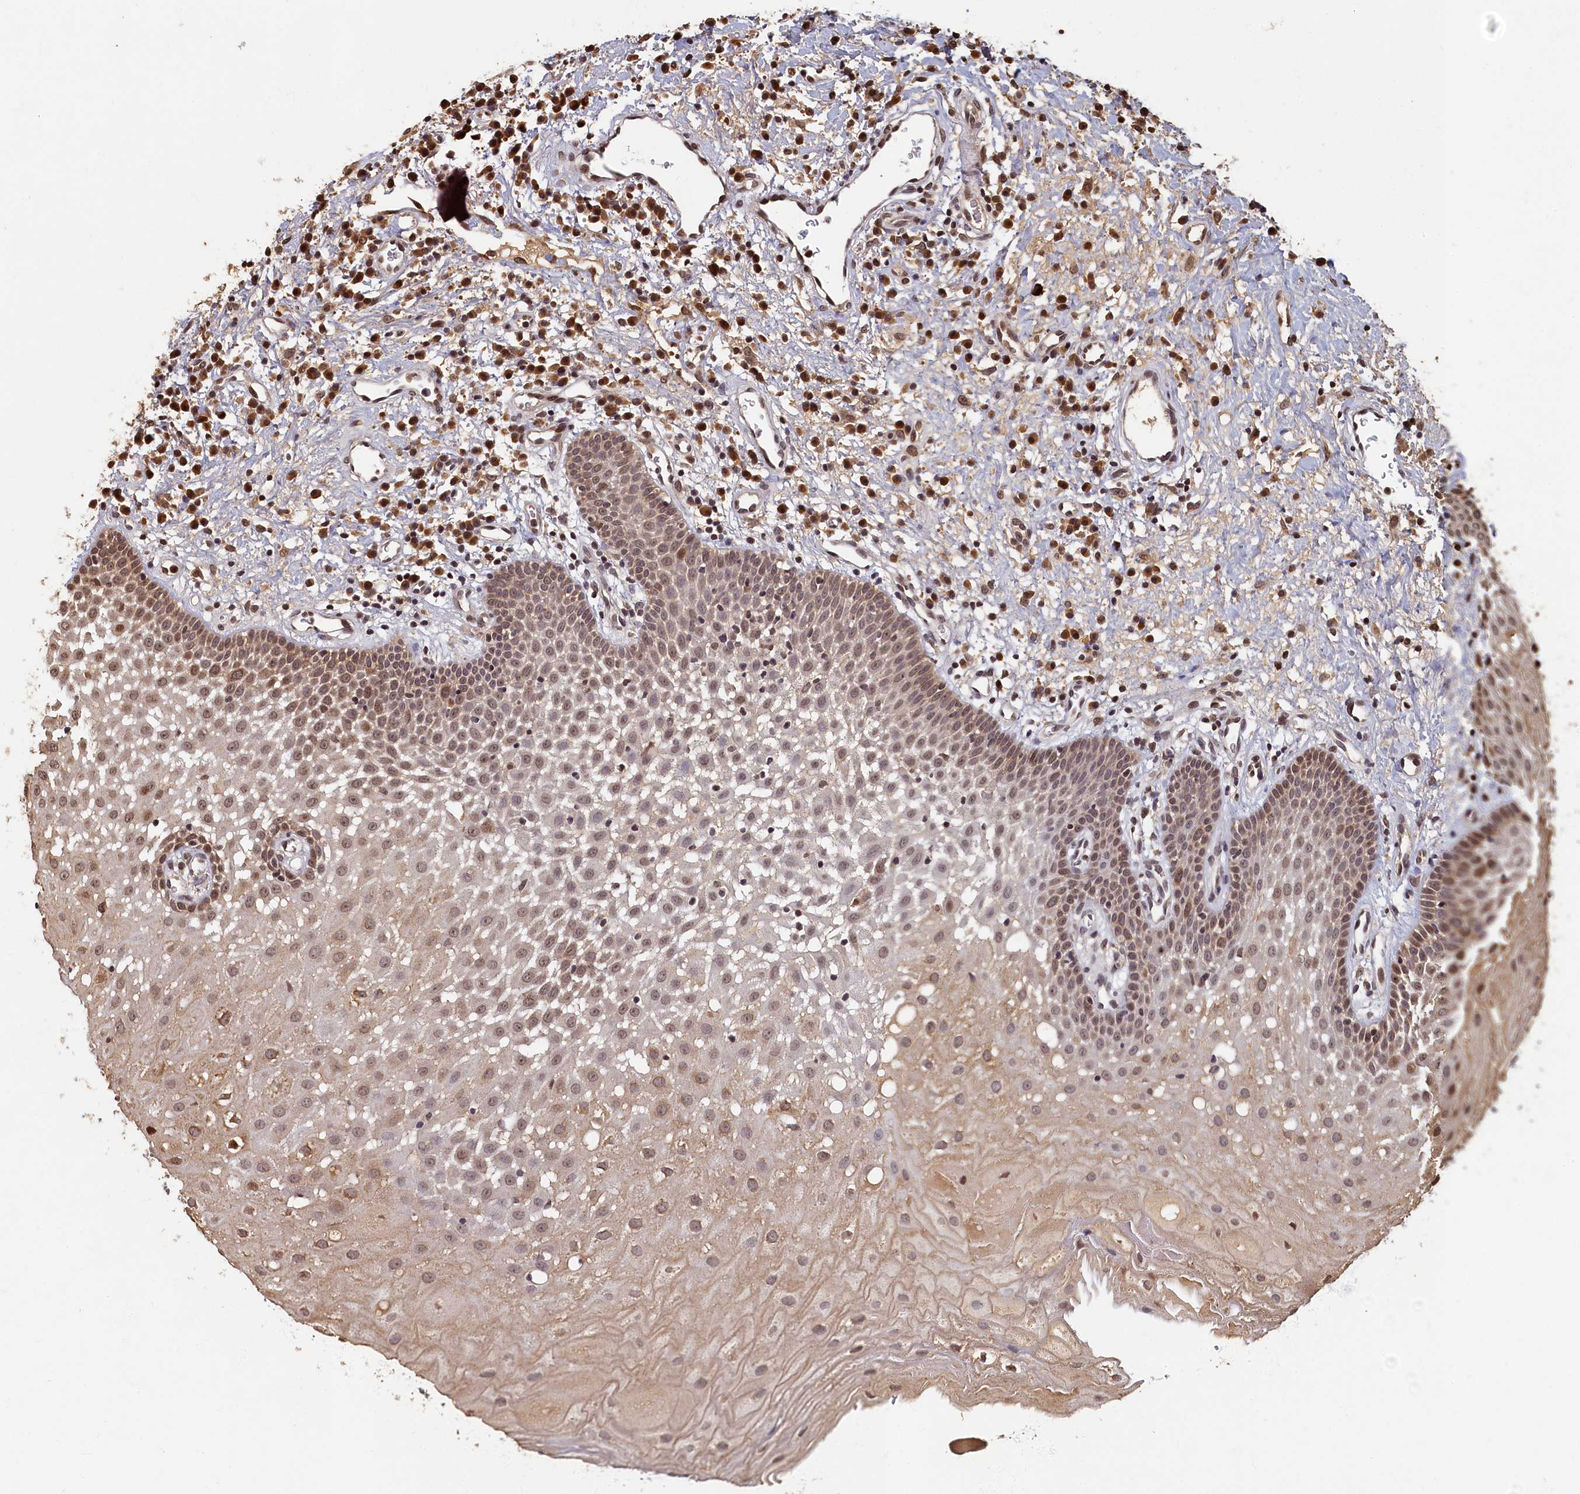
{"staining": {"intensity": "strong", "quantity": "25%-75%", "location": "nuclear"}, "tissue": "oral mucosa", "cell_type": "Squamous epithelial cells", "image_type": "normal", "snomed": [{"axis": "morphology", "description": "Normal tissue, NOS"}, {"axis": "topography", "description": "Oral tissue"}], "caption": "Squamous epithelial cells exhibit high levels of strong nuclear staining in approximately 25%-75% of cells in unremarkable oral mucosa.", "gene": "CKAP2L", "patient": {"sex": "male", "age": 74}}